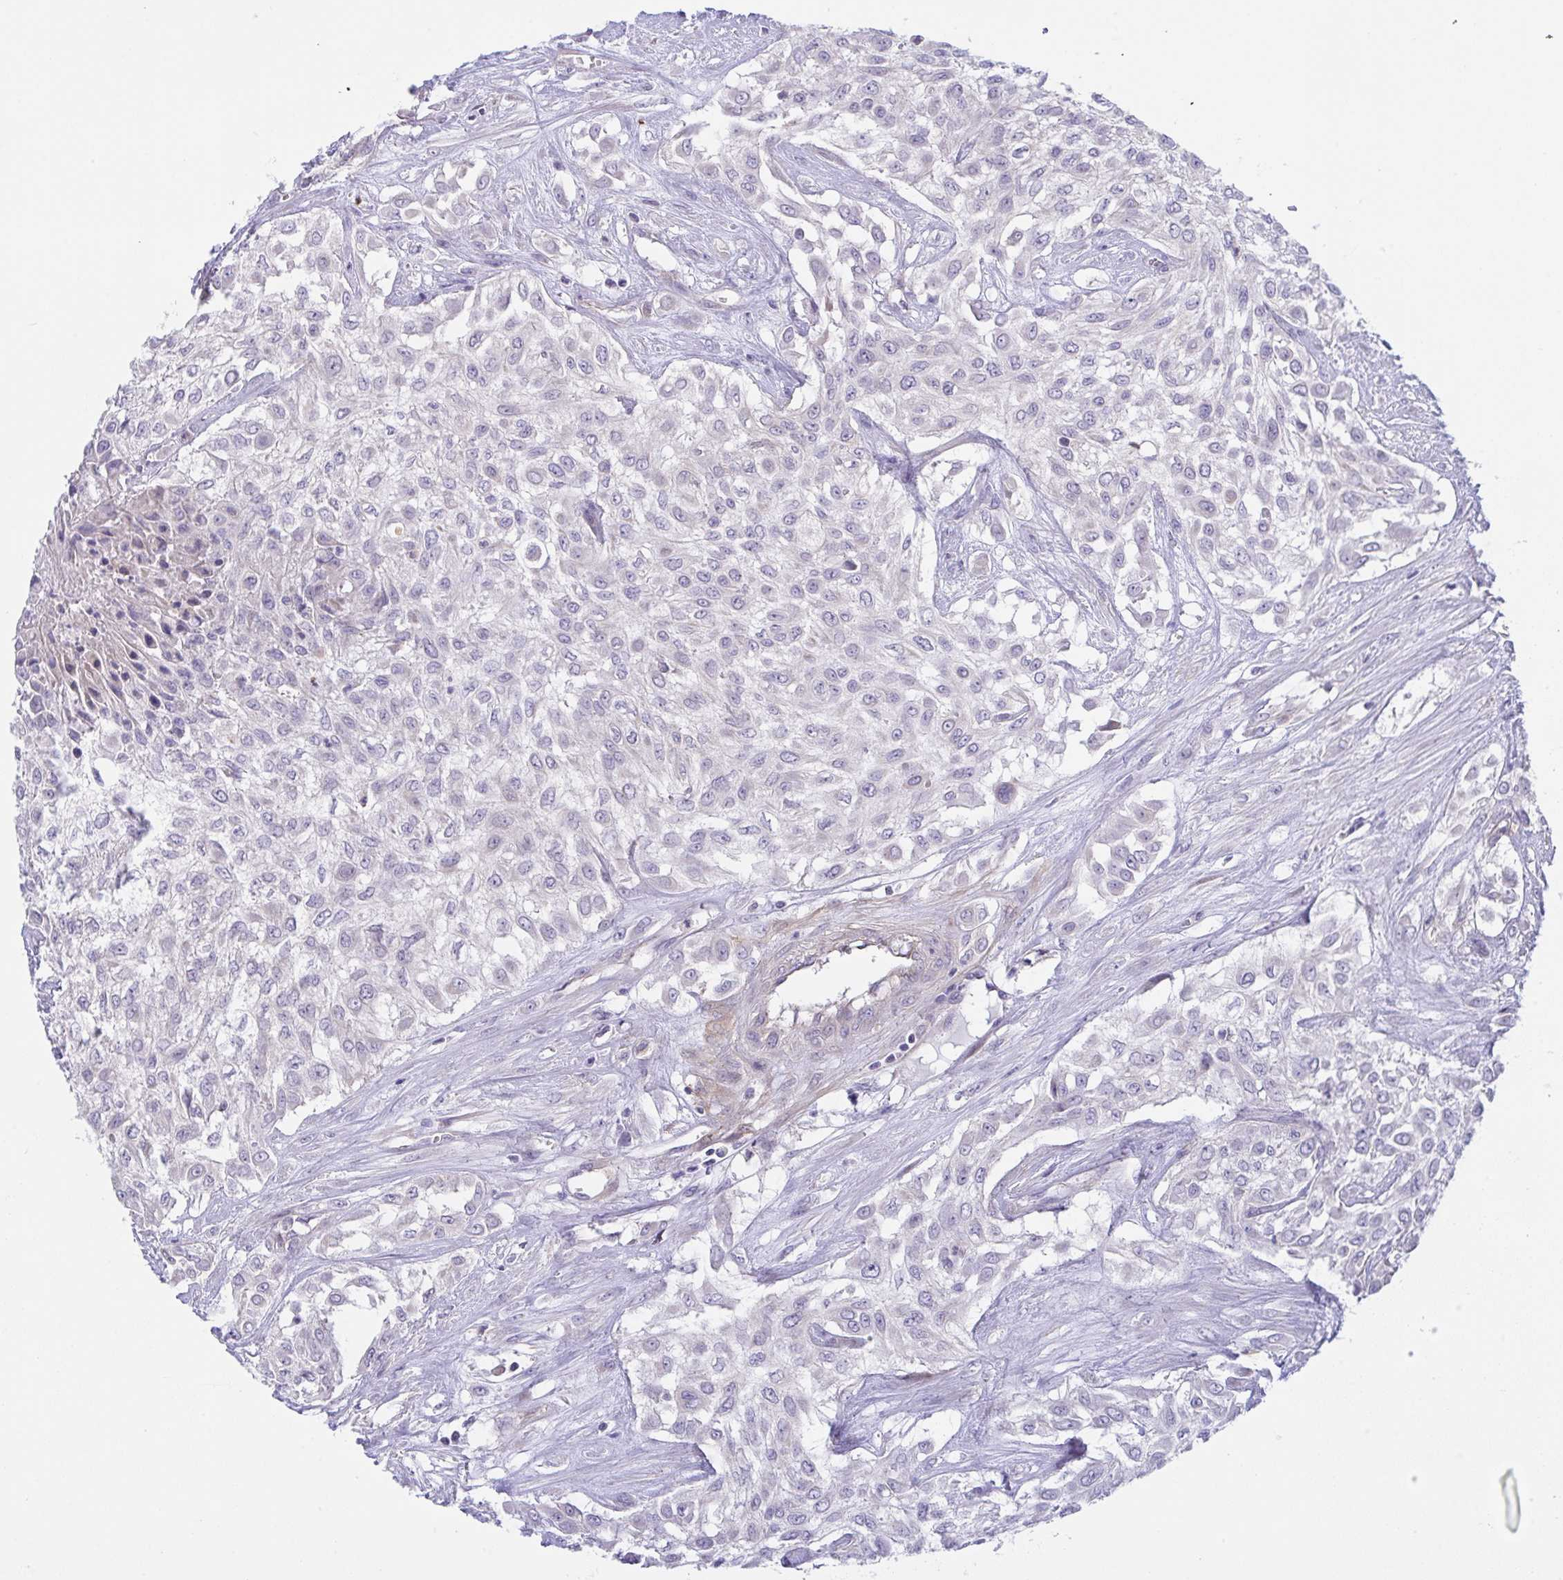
{"staining": {"intensity": "negative", "quantity": "none", "location": "none"}, "tissue": "urothelial cancer", "cell_type": "Tumor cells", "image_type": "cancer", "snomed": [{"axis": "morphology", "description": "Urothelial carcinoma, High grade"}, {"axis": "topography", "description": "Urinary bladder"}], "caption": "IHC histopathology image of urothelial carcinoma (high-grade) stained for a protein (brown), which demonstrates no positivity in tumor cells. (Brightfield microscopy of DAB (3,3'-diaminobenzidine) immunohistochemistry at high magnification).", "gene": "RHOXF1", "patient": {"sex": "male", "age": 57}}